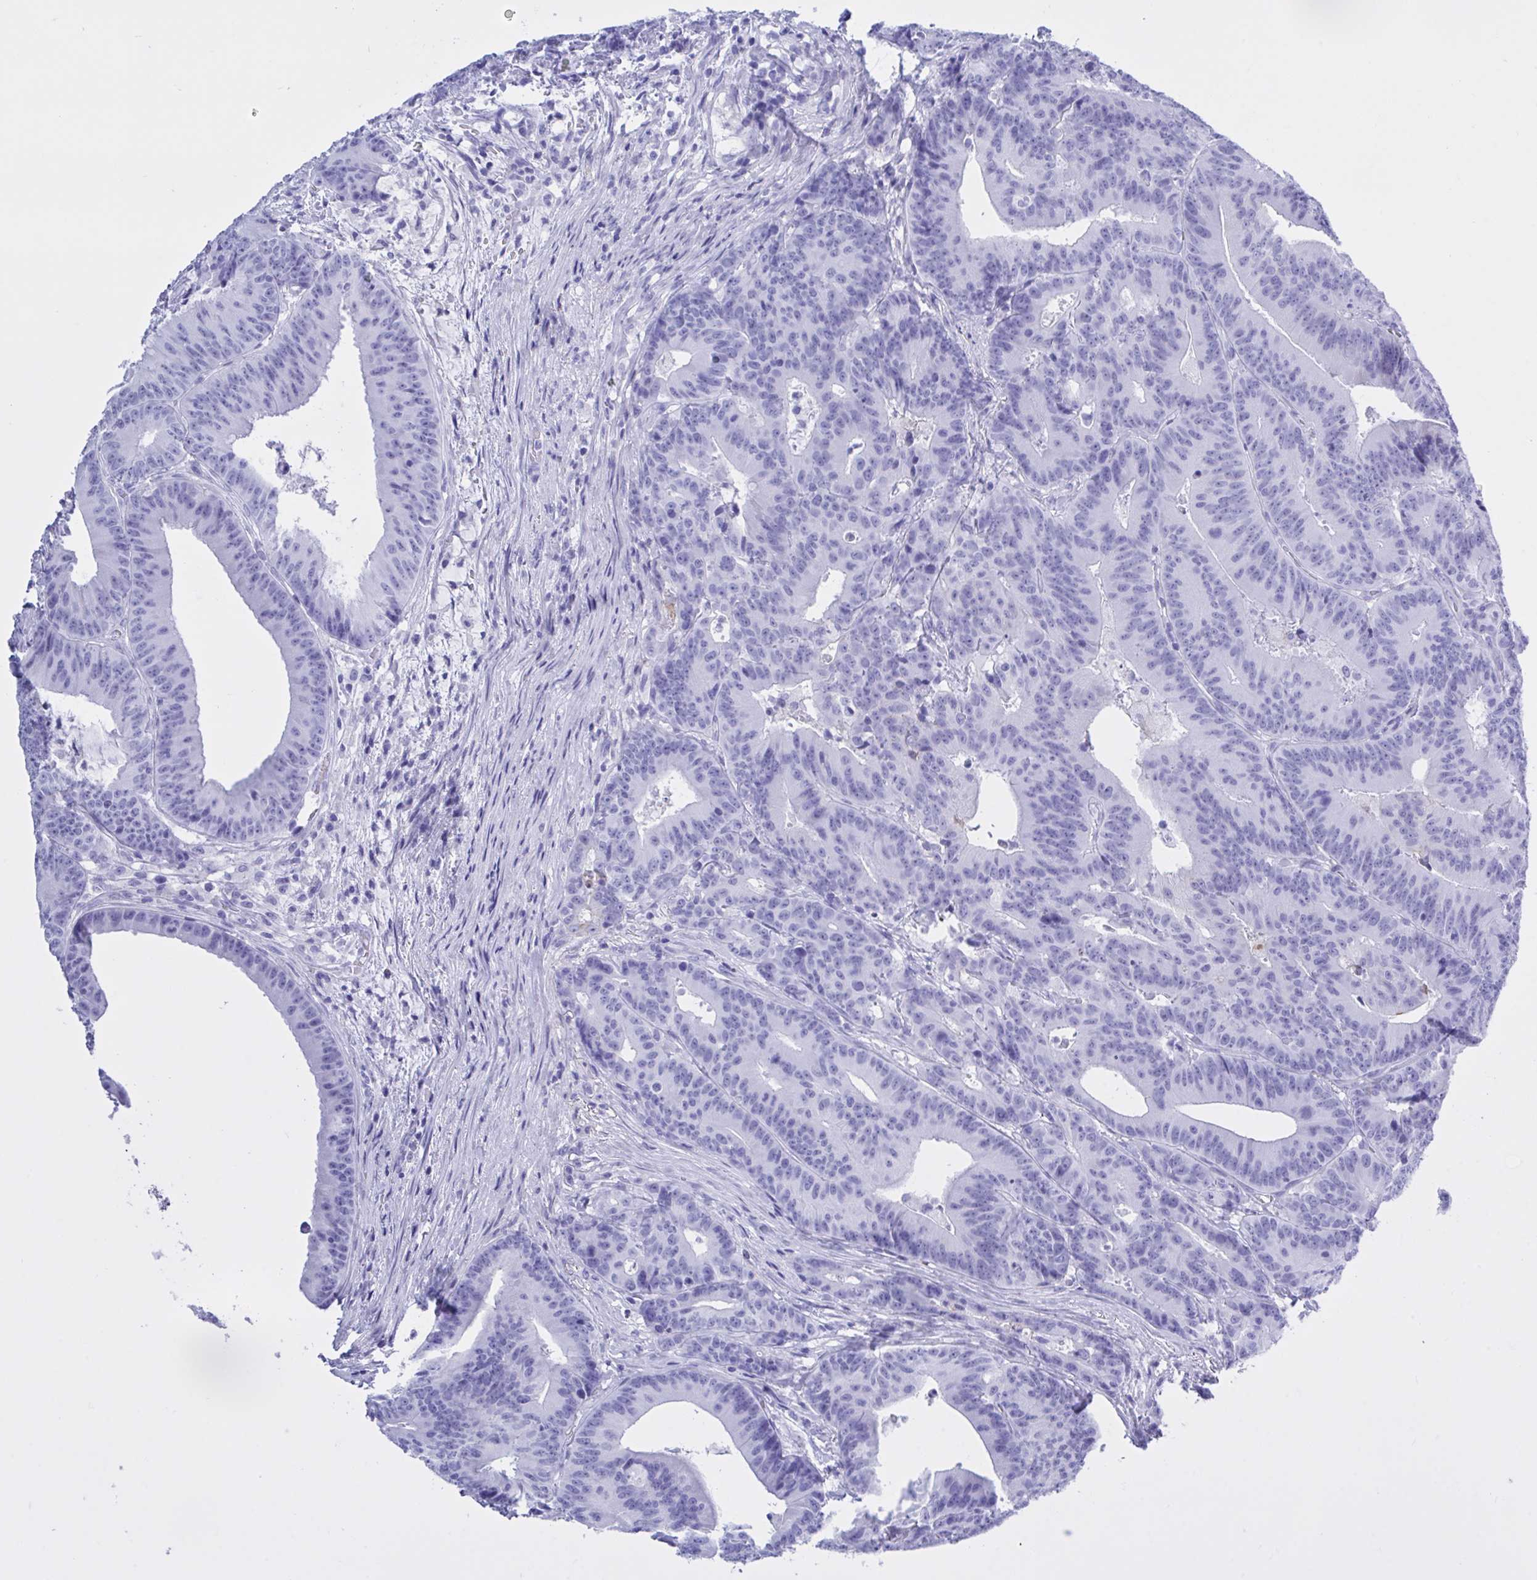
{"staining": {"intensity": "negative", "quantity": "none", "location": "none"}, "tissue": "colorectal cancer", "cell_type": "Tumor cells", "image_type": "cancer", "snomed": [{"axis": "morphology", "description": "Adenocarcinoma, NOS"}, {"axis": "topography", "description": "Colon"}], "caption": "High power microscopy photomicrograph of an IHC histopathology image of adenocarcinoma (colorectal), revealing no significant positivity in tumor cells.", "gene": "BEX5", "patient": {"sex": "female", "age": 78}}